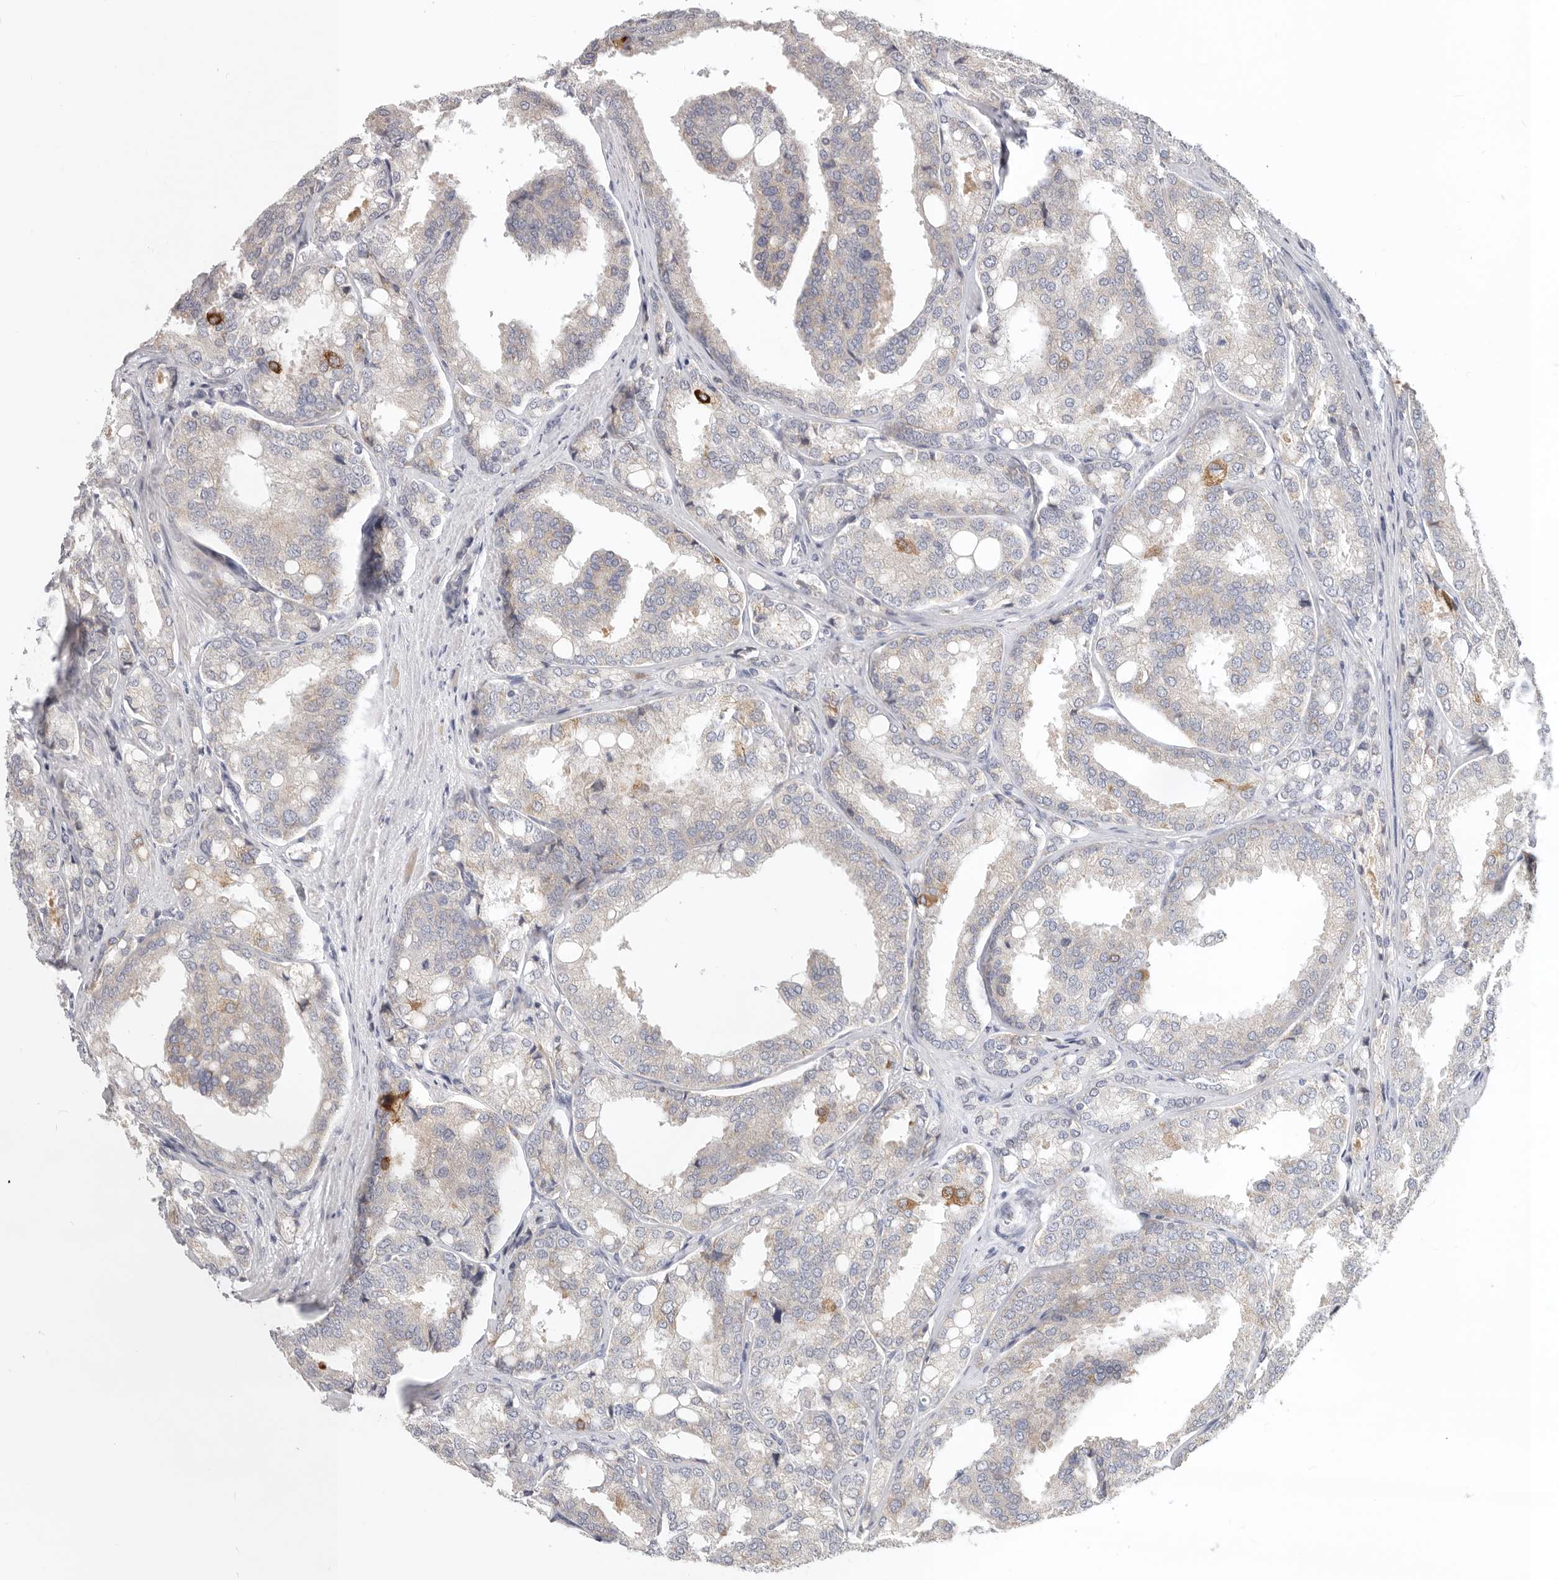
{"staining": {"intensity": "moderate", "quantity": "<25%", "location": "cytoplasmic/membranous"}, "tissue": "prostate cancer", "cell_type": "Tumor cells", "image_type": "cancer", "snomed": [{"axis": "morphology", "description": "Adenocarcinoma, High grade"}, {"axis": "topography", "description": "Prostate"}], "caption": "Prostate cancer stained for a protein (brown) reveals moderate cytoplasmic/membranous positive positivity in approximately <25% of tumor cells.", "gene": "TFB2M", "patient": {"sex": "male", "age": 50}}